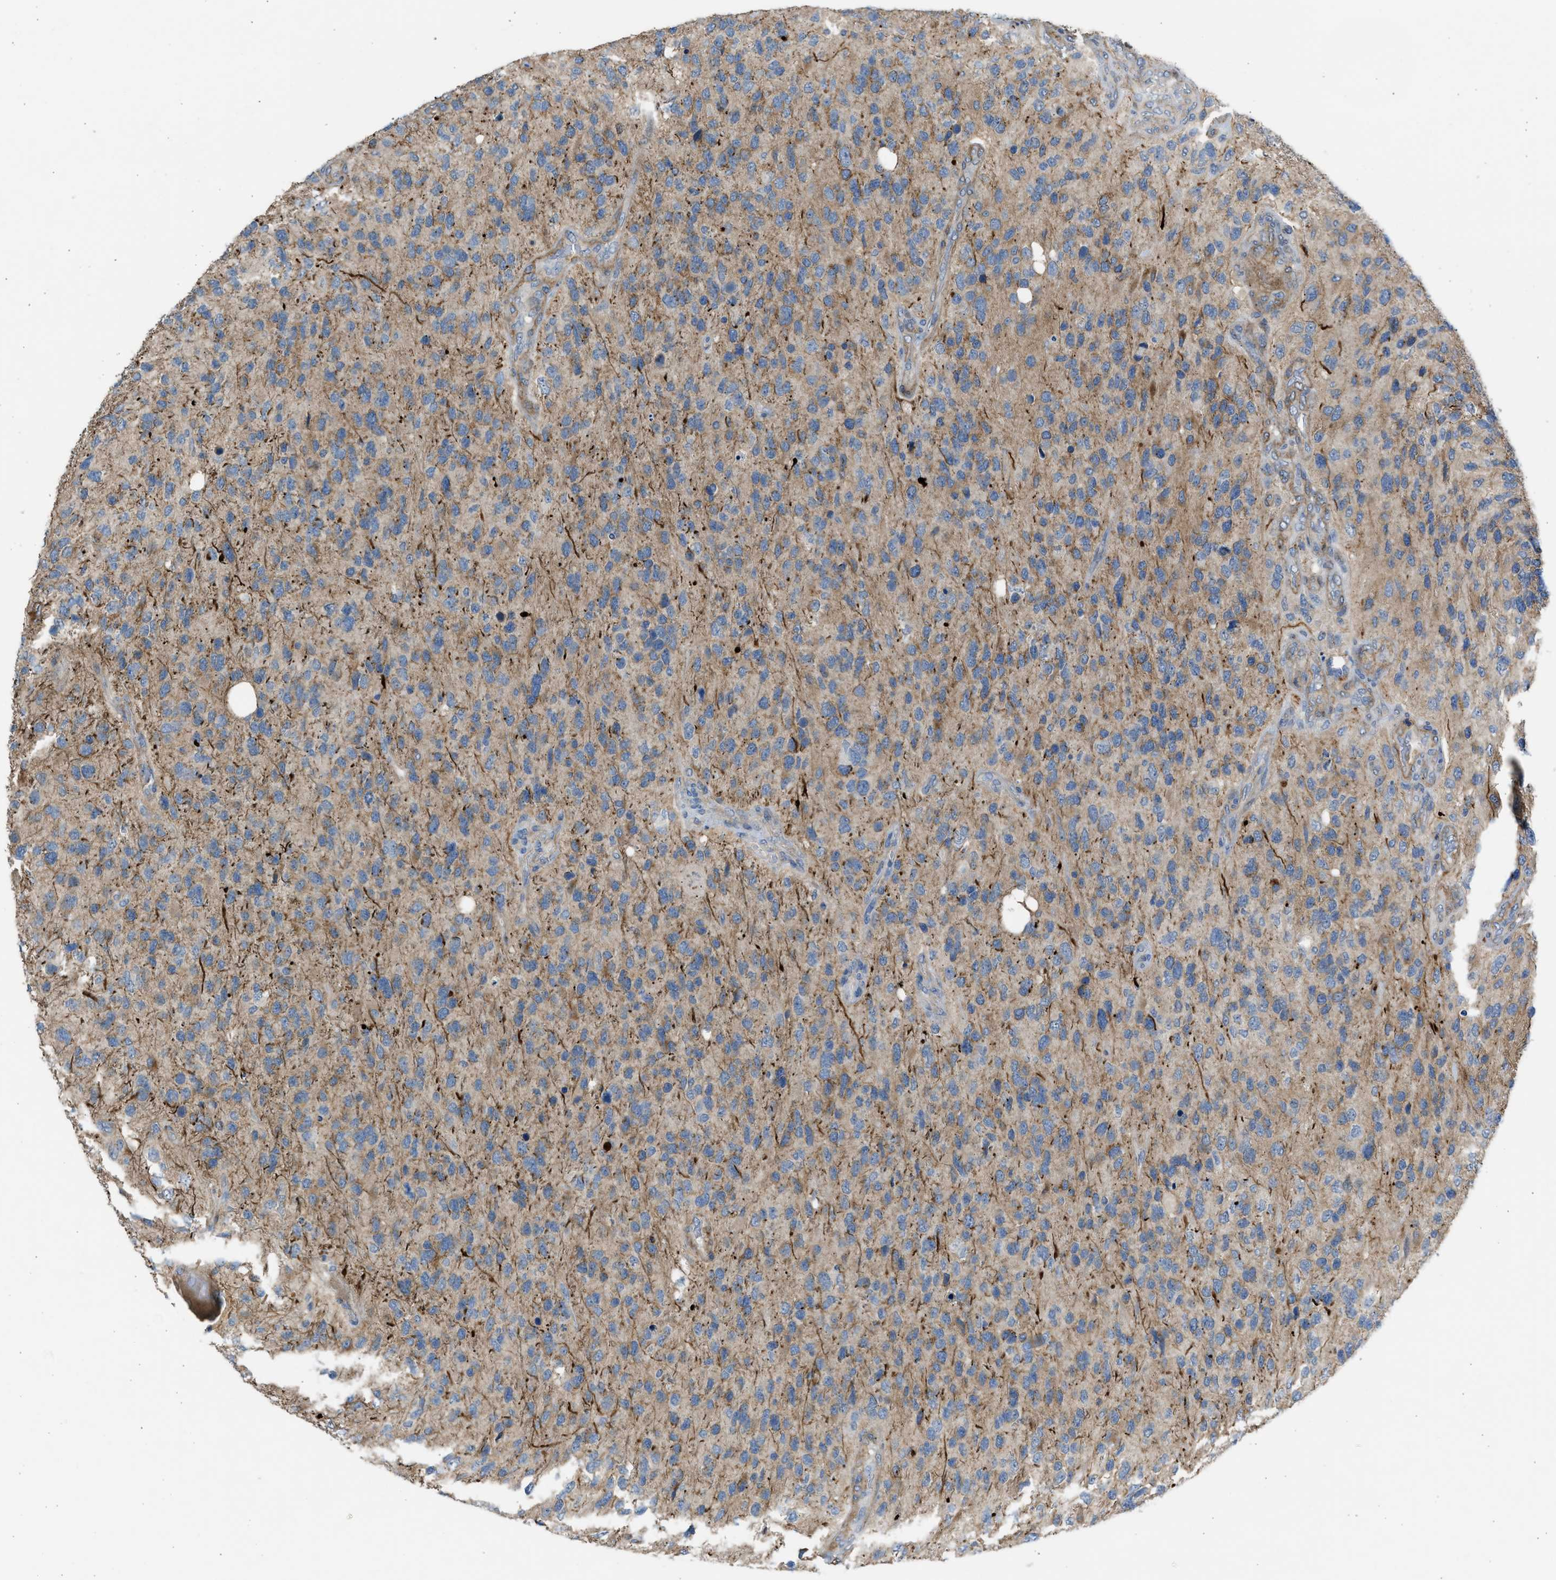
{"staining": {"intensity": "moderate", "quantity": ">75%", "location": "cytoplasmic/membranous"}, "tissue": "glioma", "cell_type": "Tumor cells", "image_type": "cancer", "snomed": [{"axis": "morphology", "description": "Glioma, malignant, High grade"}, {"axis": "topography", "description": "Brain"}], "caption": "Malignant high-grade glioma tissue exhibits moderate cytoplasmic/membranous expression in approximately >75% of tumor cells, visualized by immunohistochemistry.", "gene": "PCNX3", "patient": {"sex": "female", "age": 58}}